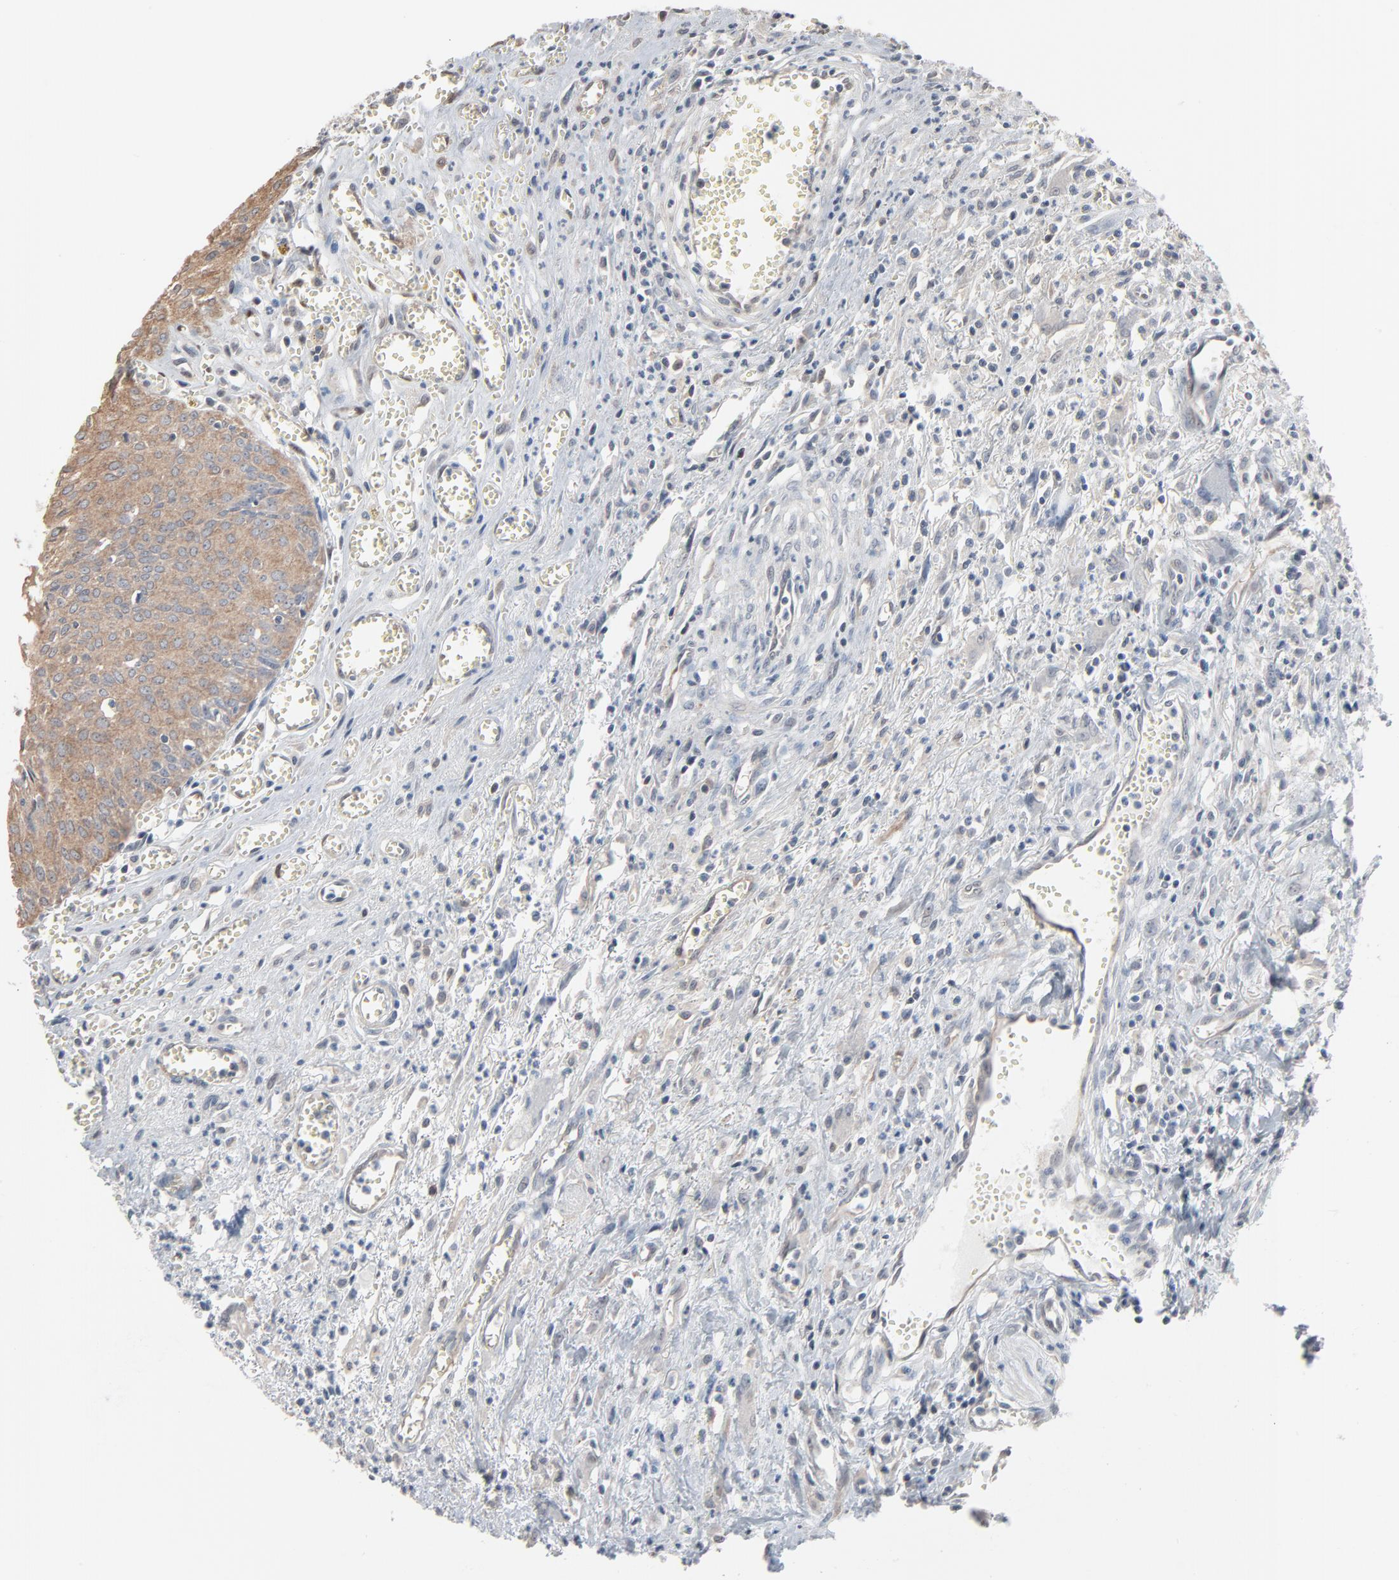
{"staining": {"intensity": "weak", "quantity": ">75%", "location": "cytoplasmic/membranous"}, "tissue": "urothelial cancer", "cell_type": "Tumor cells", "image_type": "cancer", "snomed": [{"axis": "morphology", "description": "Urothelial carcinoma, High grade"}, {"axis": "topography", "description": "Urinary bladder"}], "caption": "IHC histopathology image of neoplastic tissue: urothelial carcinoma (high-grade) stained using immunohistochemistry (IHC) shows low levels of weak protein expression localized specifically in the cytoplasmic/membranous of tumor cells, appearing as a cytoplasmic/membranous brown color.", "gene": "CCT5", "patient": {"sex": "male", "age": 66}}